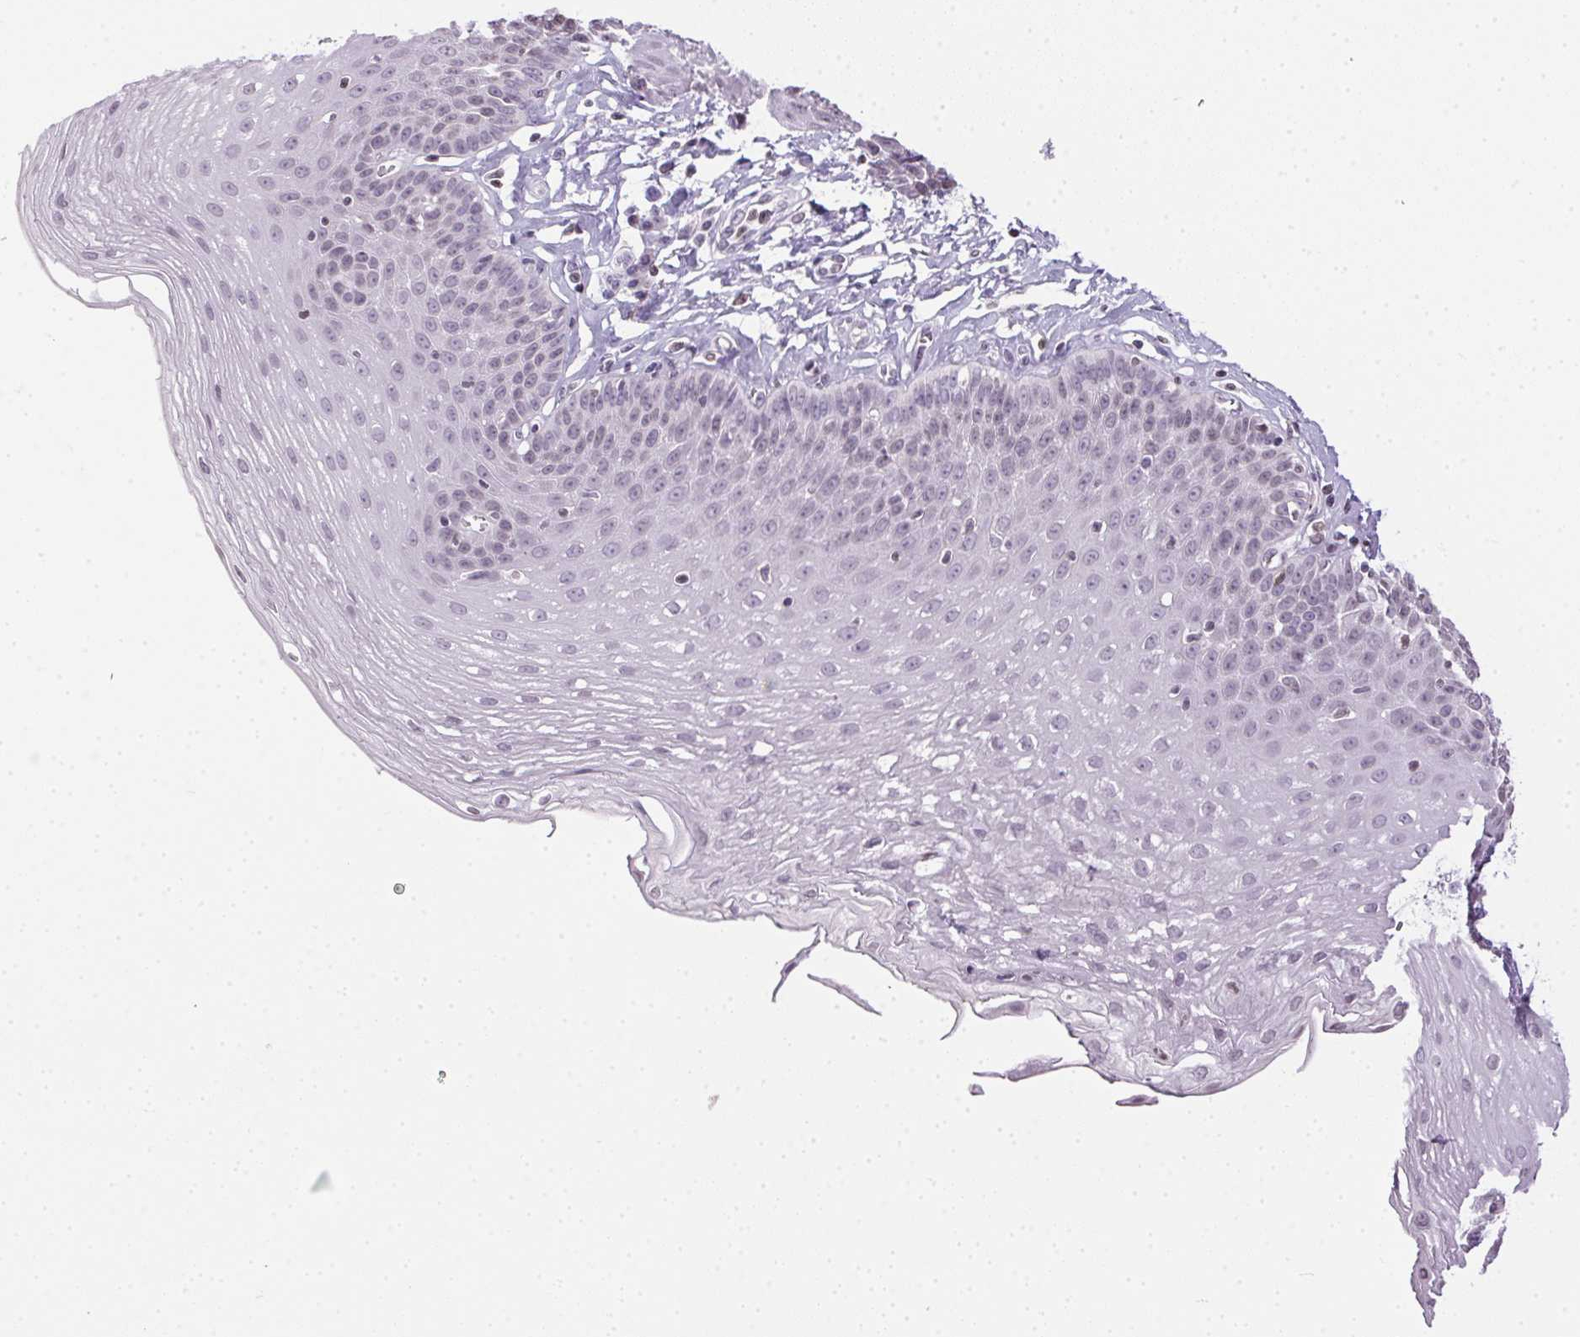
{"staining": {"intensity": "negative", "quantity": "none", "location": "none"}, "tissue": "esophagus", "cell_type": "Squamous epithelial cells", "image_type": "normal", "snomed": [{"axis": "morphology", "description": "Normal tissue, NOS"}, {"axis": "topography", "description": "Esophagus"}], "caption": "Immunohistochemical staining of unremarkable esophagus reveals no significant positivity in squamous epithelial cells. (DAB IHC, high magnification).", "gene": "PRL", "patient": {"sex": "female", "age": 81}}